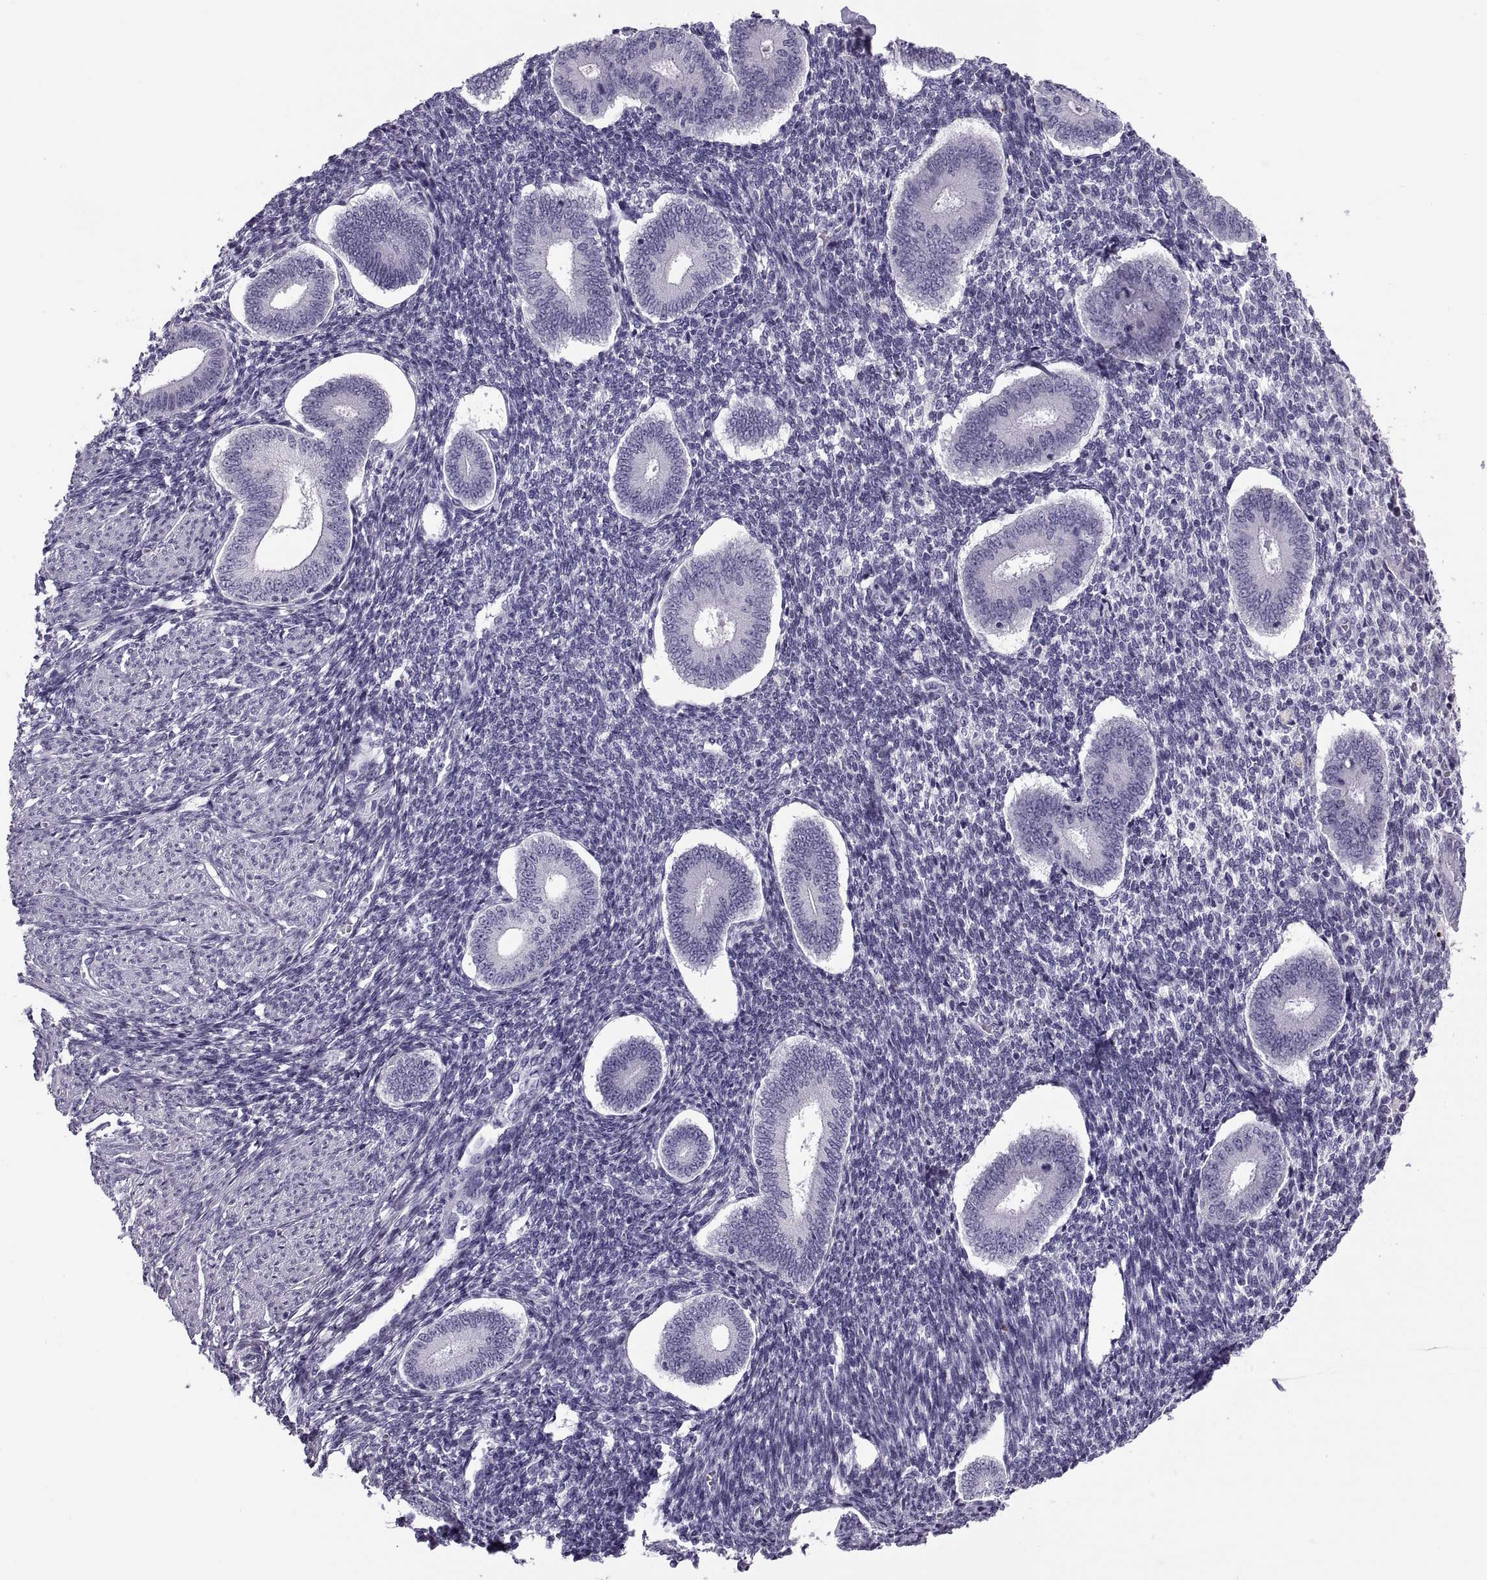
{"staining": {"intensity": "negative", "quantity": "none", "location": "none"}, "tissue": "endometrium", "cell_type": "Cells in endometrial stroma", "image_type": "normal", "snomed": [{"axis": "morphology", "description": "Normal tissue, NOS"}, {"axis": "topography", "description": "Endometrium"}], "caption": "This is an immunohistochemistry (IHC) histopathology image of benign endometrium. There is no expression in cells in endometrial stroma.", "gene": "RLBP1", "patient": {"sex": "female", "age": 40}}